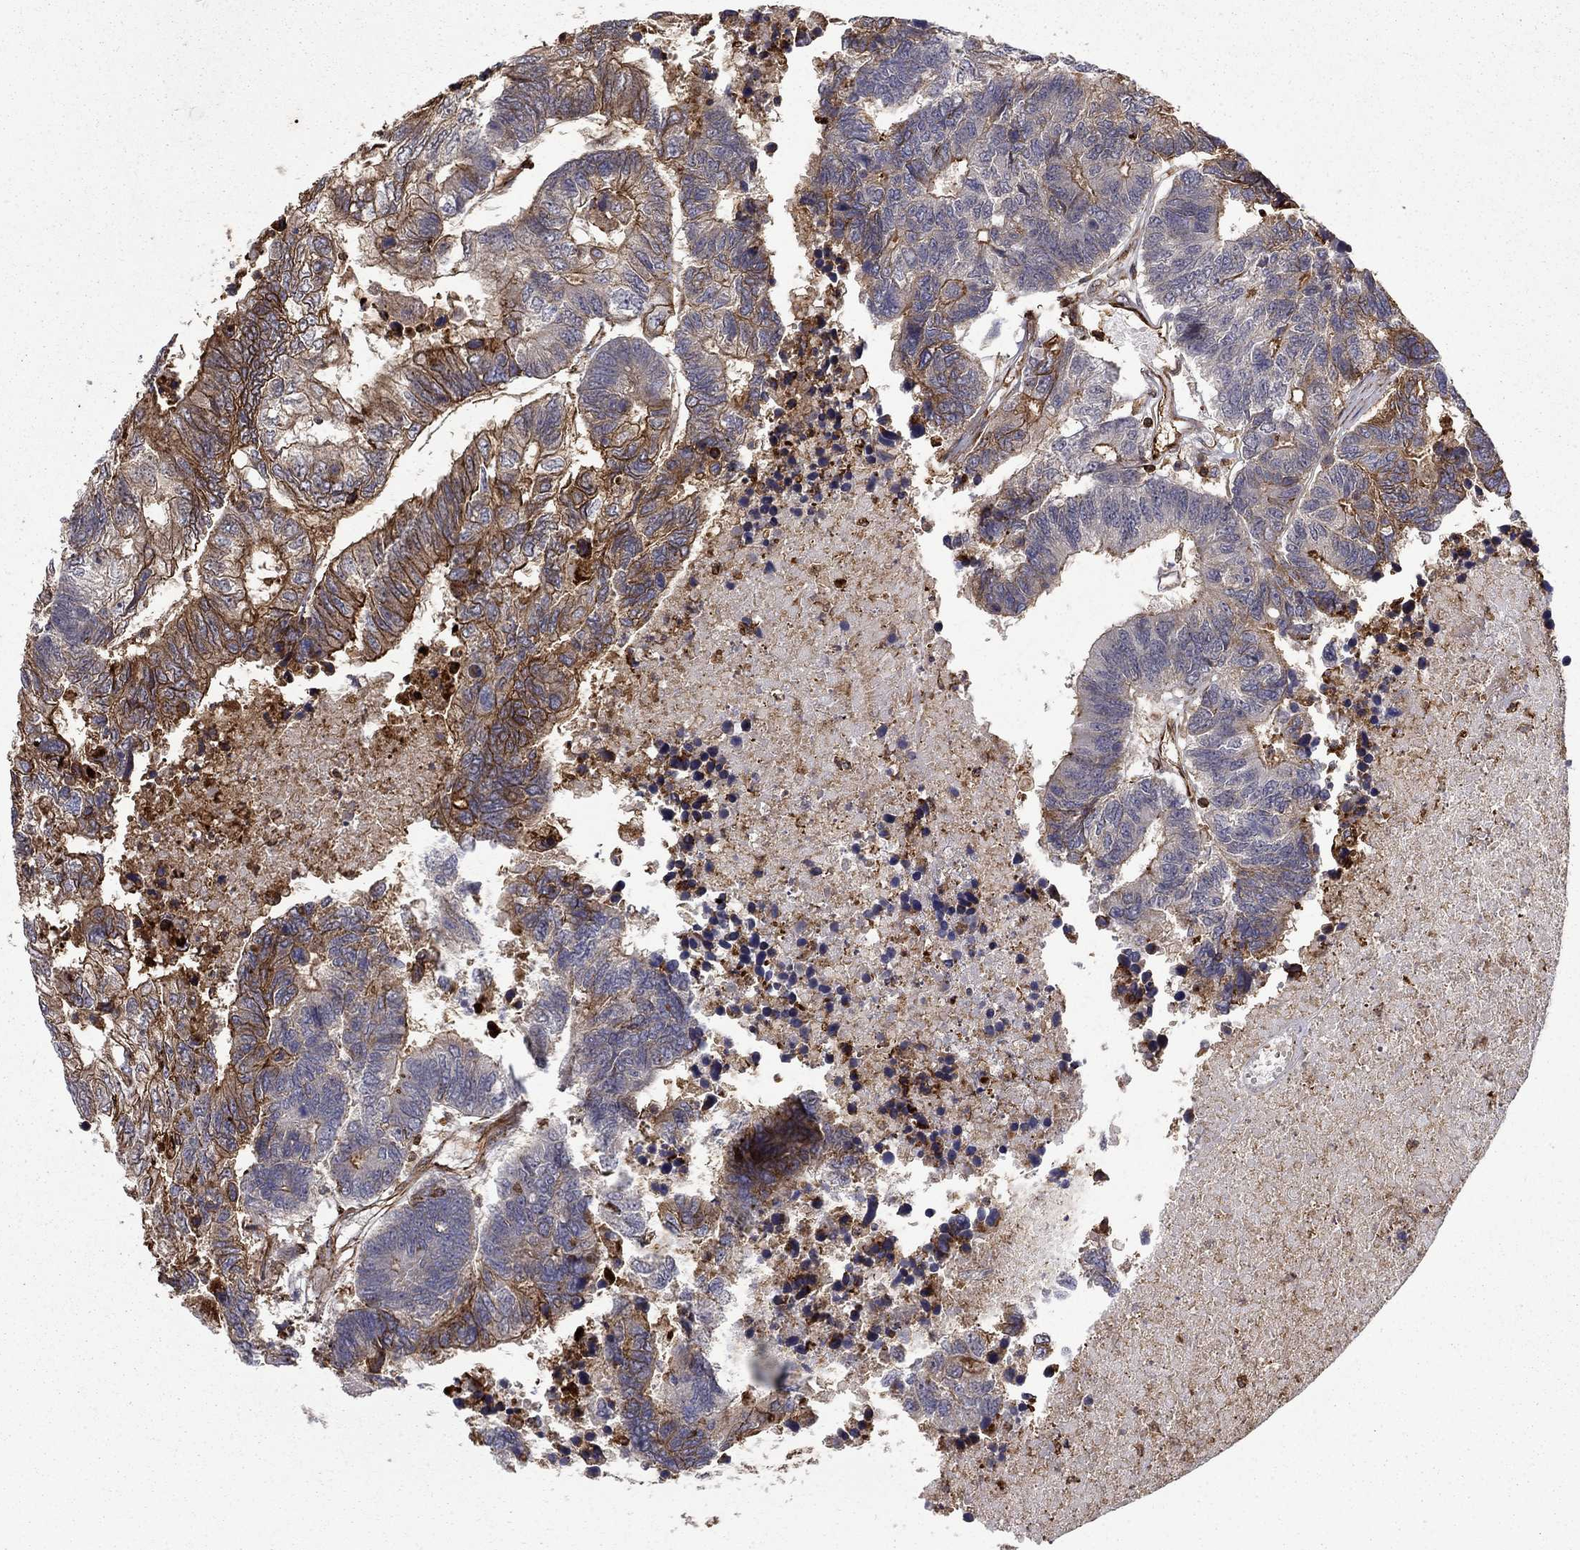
{"staining": {"intensity": "strong", "quantity": "25%-75%", "location": "cytoplasmic/membranous"}, "tissue": "colorectal cancer", "cell_type": "Tumor cells", "image_type": "cancer", "snomed": [{"axis": "morphology", "description": "Adenocarcinoma, NOS"}, {"axis": "topography", "description": "Colon"}], "caption": "Human adenocarcinoma (colorectal) stained with a brown dye displays strong cytoplasmic/membranous positive positivity in about 25%-75% of tumor cells.", "gene": "ADM", "patient": {"sex": "female", "age": 48}}